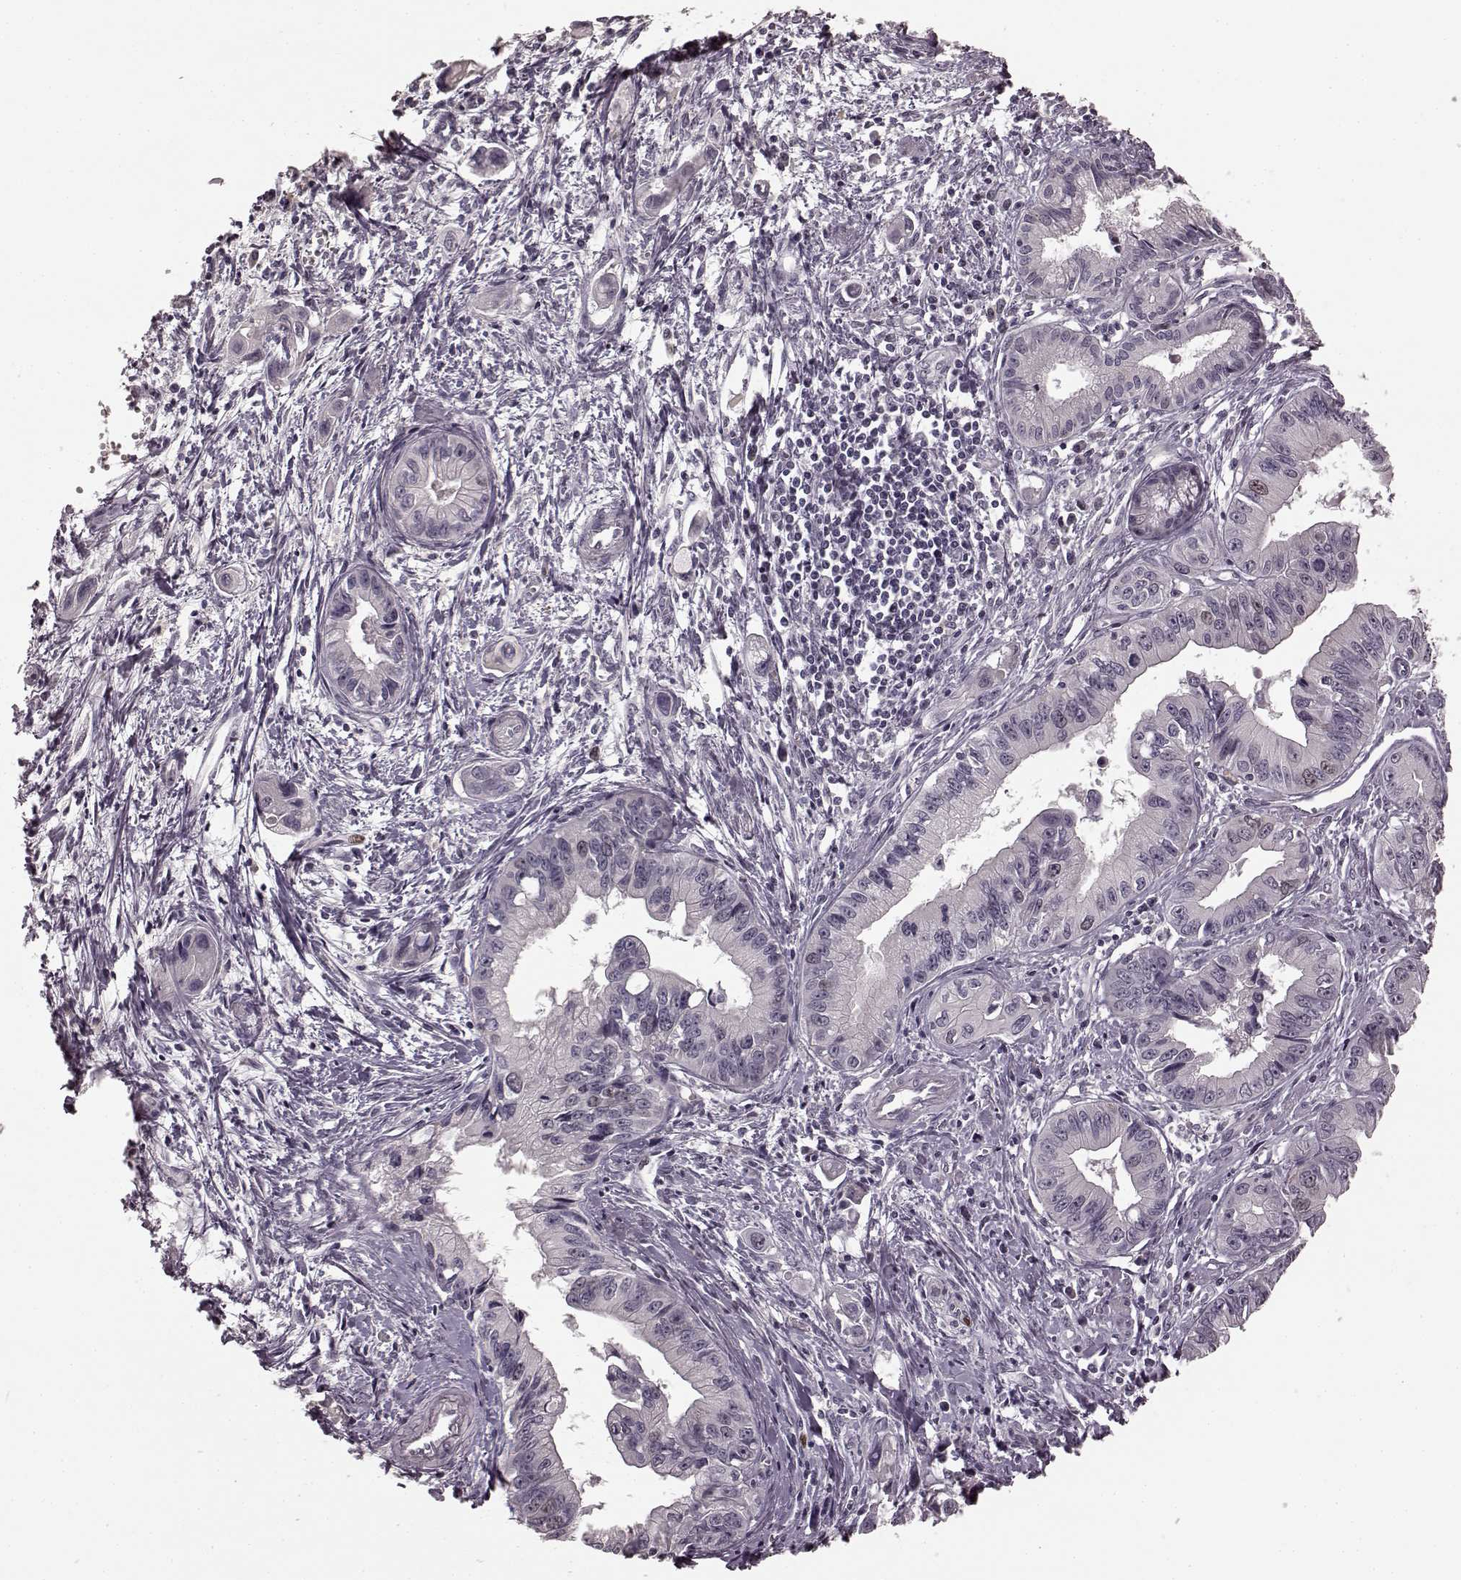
{"staining": {"intensity": "negative", "quantity": "none", "location": "none"}, "tissue": "pancreatic cancer", "cell_type": "Tumor cells", "image_type": "cancer", "snomed": [{"axis": "morphology", "description": "Adenocarcinoma, NOS"}, {"axis": "topography", "description": "Pancreas"}], "caption": "Tumor cells are negative for brown protein staining in pancreatic cancer (adenocarcinoma).", "gene": "CCNA2", "patient": {"sex": "male", "age": 60}}